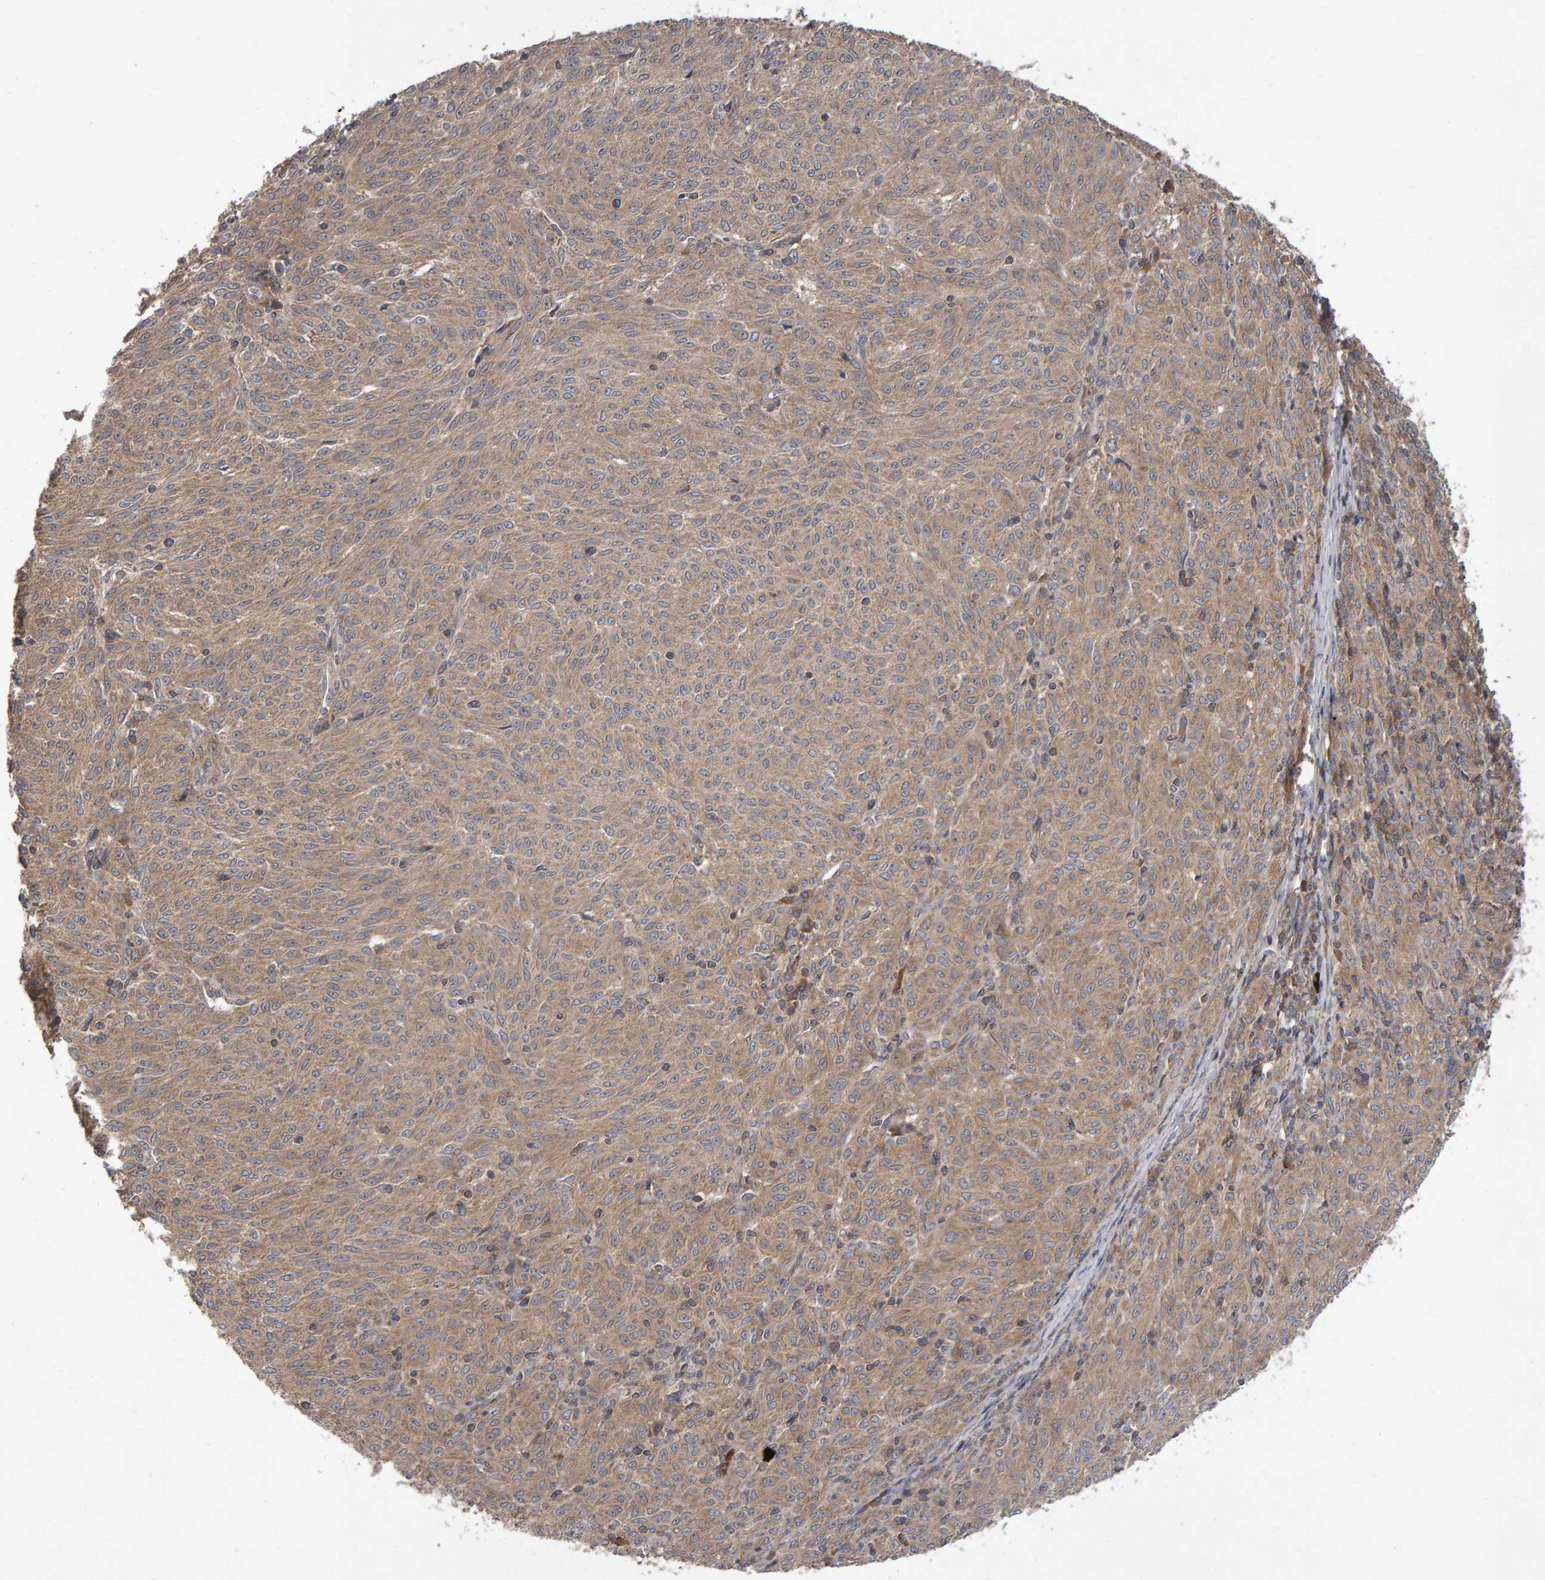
{"staining": {"intensity": "weak", "quantity": ">75%", "location": "cytoplasmic/membranous"}, "tissue": "melanoma", "cell_type": "Tumor cells", "image_type": "cancer", "snomed": [{"axis": "morphology", "description": "Malignant melanoma, NOS"}, {"axis": "topography", "description": "Skin"}], "caption": "Tumor cells display weak cytoplasmic/membranous positivity in about >75% of cells in malignant melanoma.", "gene": "PGS1", "patient": {"sex": "female", "age": 72}}